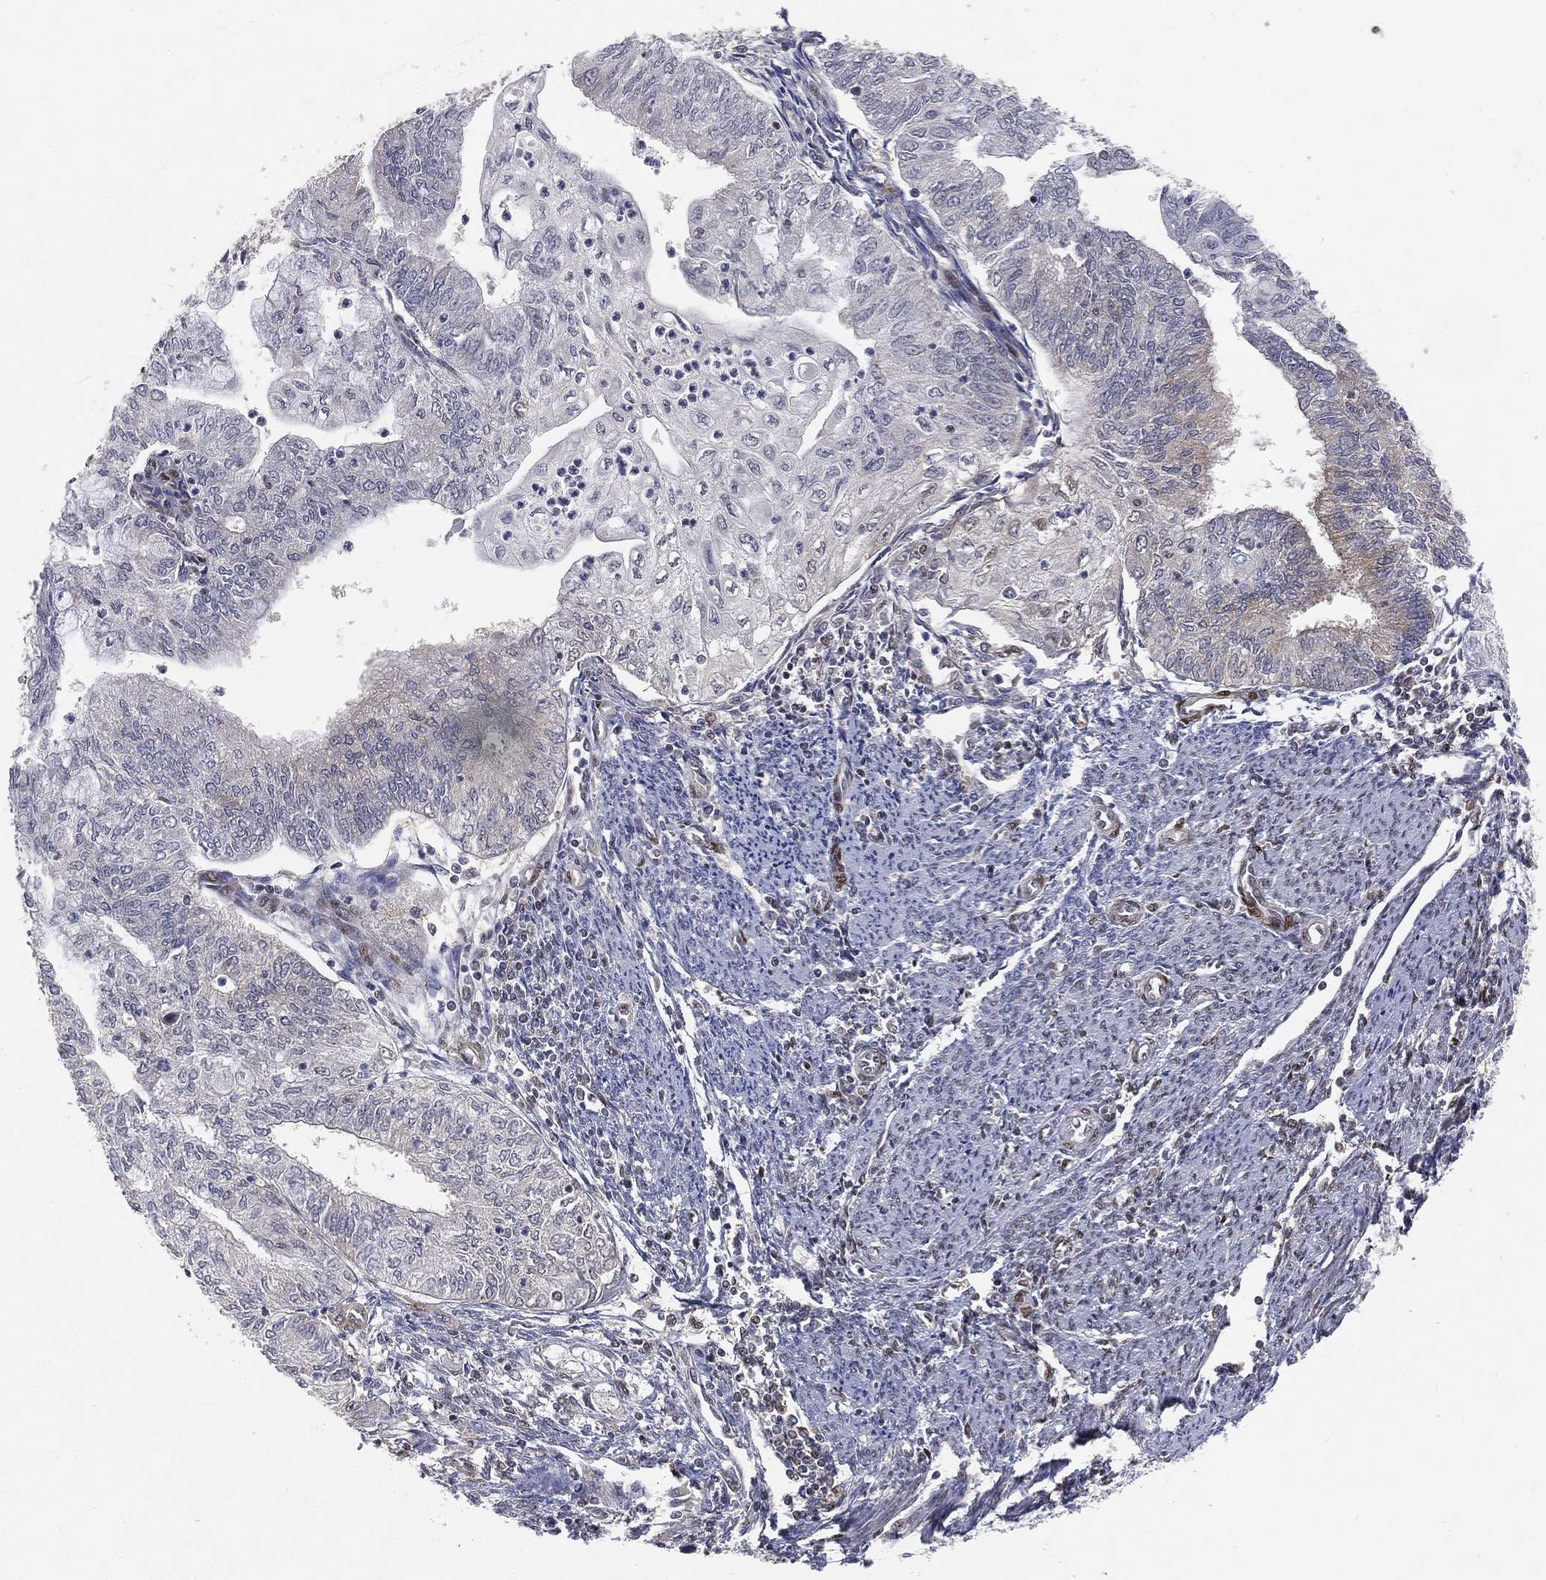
{"staining": {"intensity": "negative", "quantity": "none", "location": "none"}, "tissue": "endometrial cancer", "cell_type": "Tumor cells", "image_type": "cancer", "snomed": [{"axis": "morphology", "description": "Adenocarcinoma, NOS"}, {"axis": "topography", "description": "Endometrium"}], "caption": "Endometrial cancer stained for a protein using IHC shows no positivity tumor cells.", "gene": "CRTC3", "patient": {"sex": "female", "age": 59}}